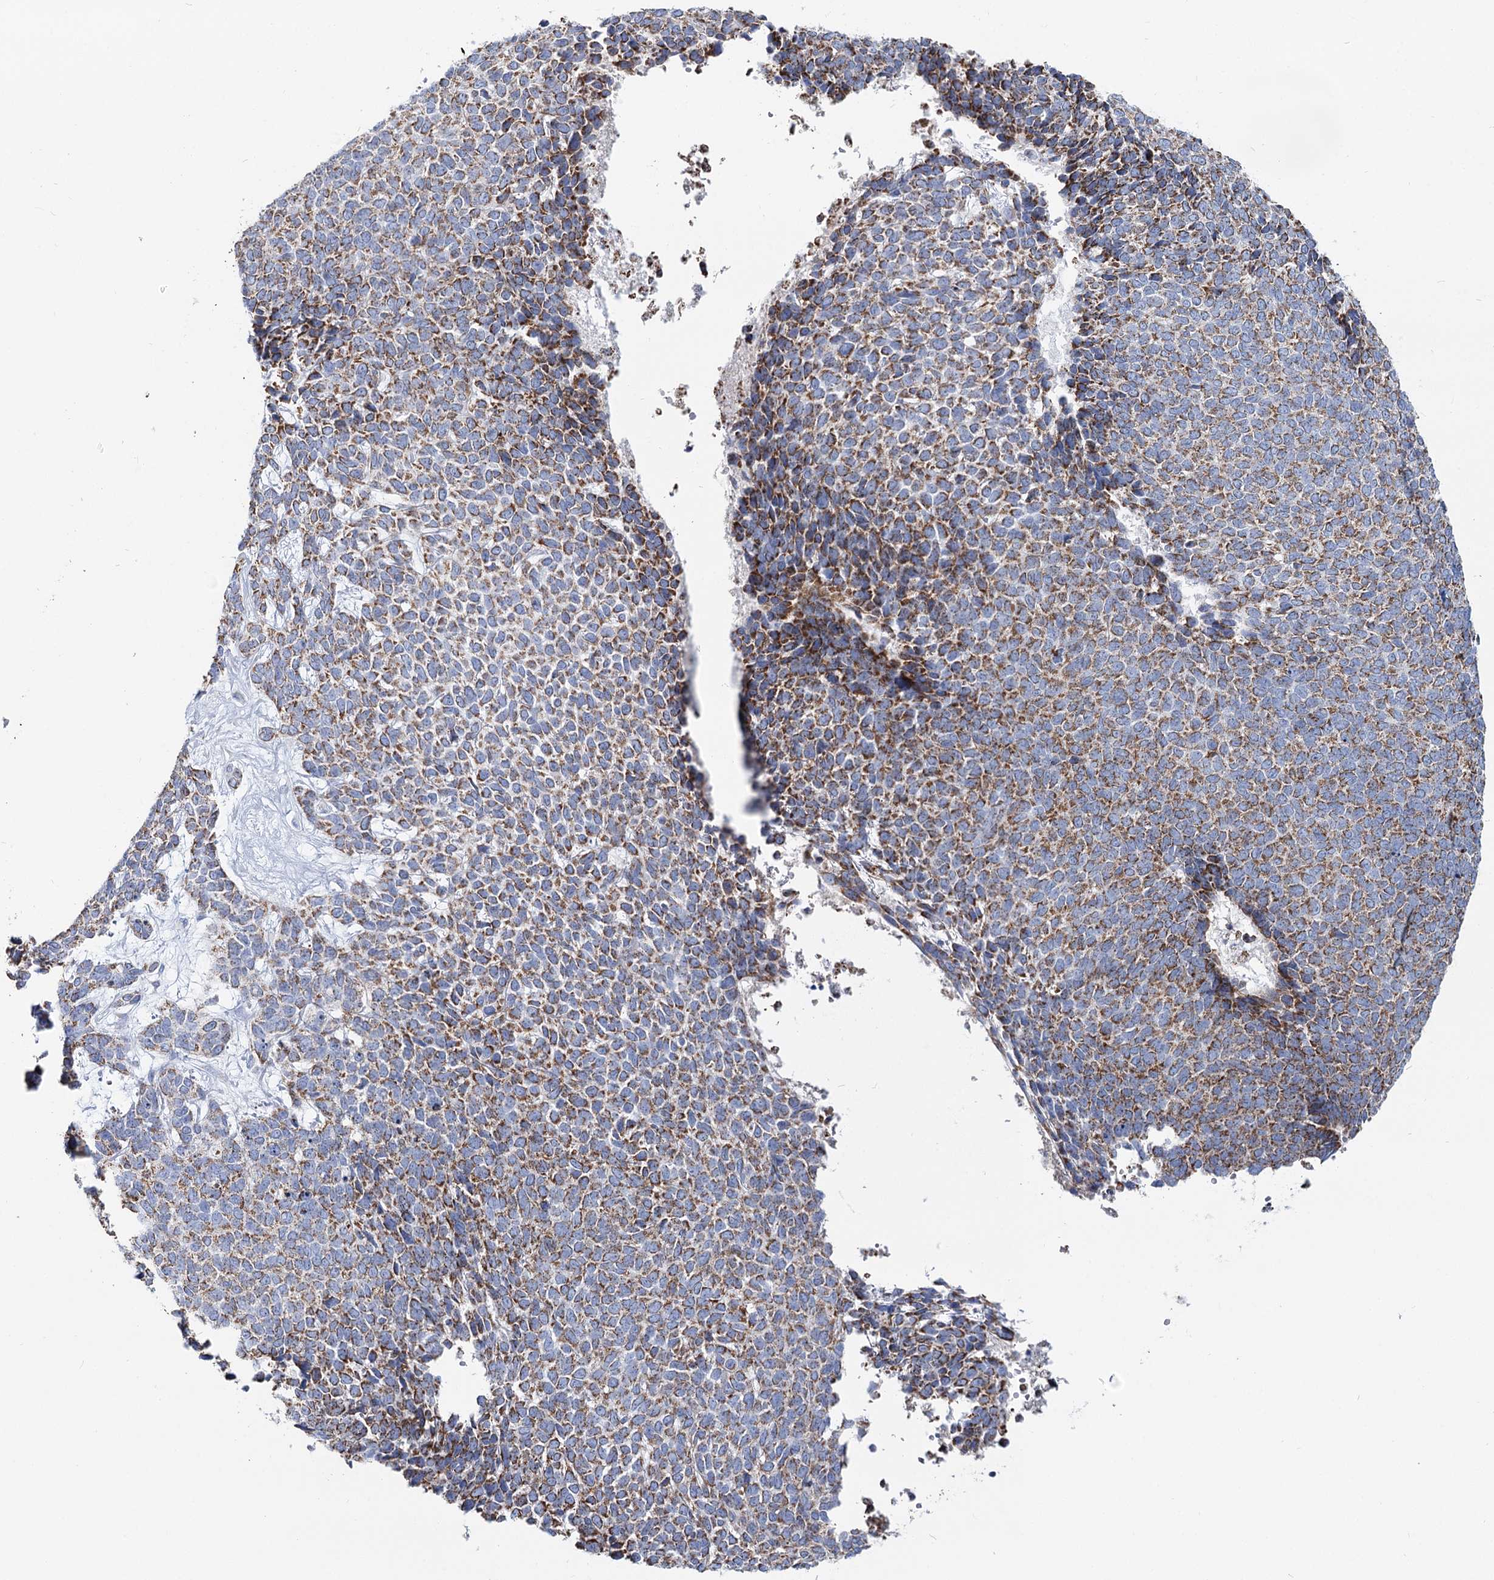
{"staining": {"intensity": "moderate", "quantity": "25%-75%", "location": "cytoplasmic/membranous"}, "tissue": "skin cancer", "cell_type": "Tumor cells", "image_type": "cancer", "snomed": [{"axis": "morphology", "description": "Basal cell carcinoma"}, {"axis": "topography", "description": "Skin"}], "caption": "Skin cancer stained with immunohistochemistry (IHC) reveals moderate cytoplasmic/membranous staining in approximately 25%-75% of tumor cells.", "gene": "MCCC2", "patient": {"sex": "female", "age": 84}}